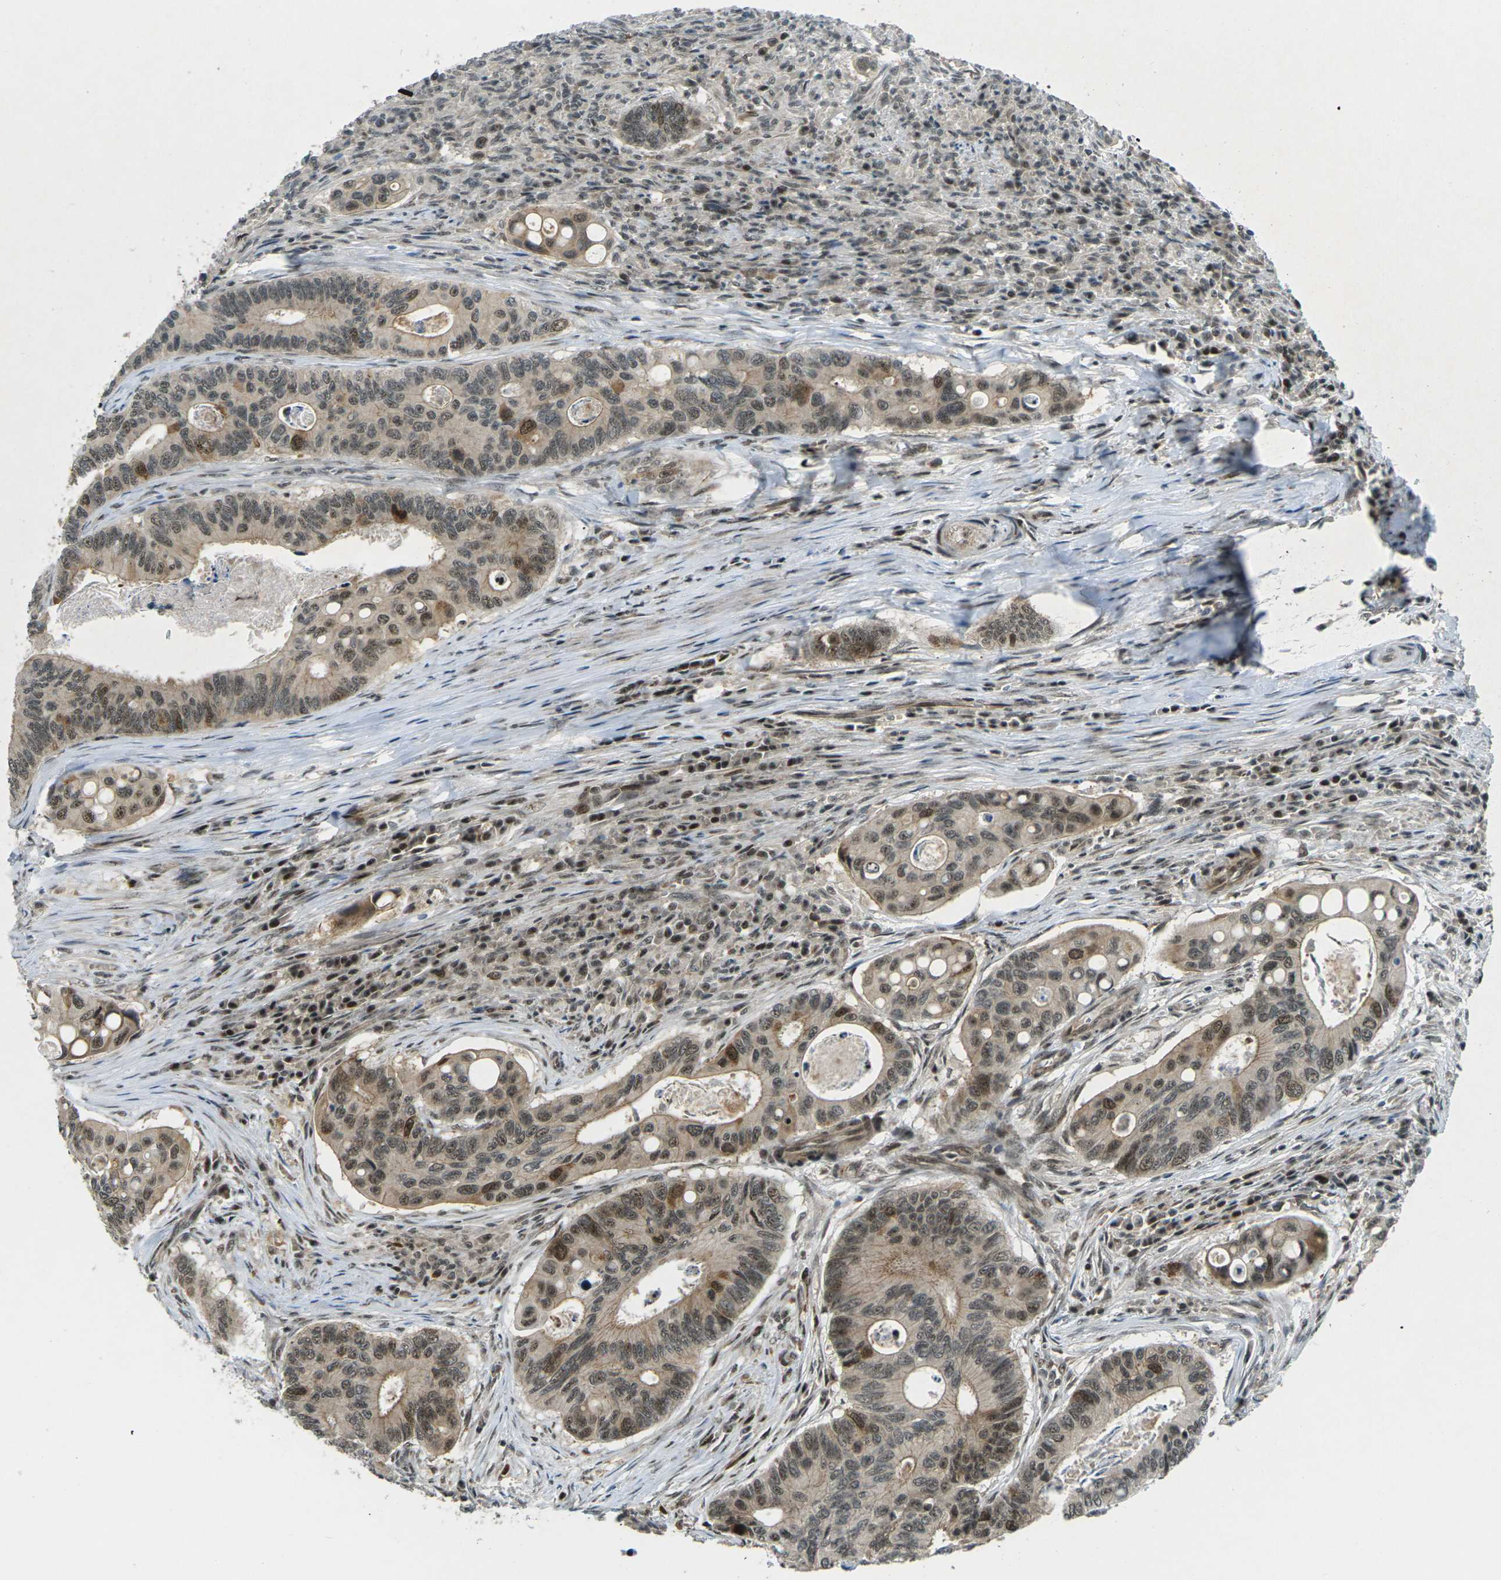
{"staining": {"intensity": "moderate", "quantity": ">75%", "location": "cytoplasmic/membranous,nuclear"}, "tissue": "colorectal cancer", "cell_type": "Tumor cells", "image_type": "cancer", "snomed": [{"axis": "morphology", "description": "Inflammation, NOS"}, {"axis": "morphology", "description": "Adenocarcinoma, NOS"}, {"axis": "topography", "description": "Colon"}], "caption": "Immunohistochemical staining of human colorectal cancer (adenocarcinoma) demonstrates medium levels of moderate cytoplasmic/membranous and nuclear protein positivity in about >75% of tumor cells.", "gene": "UBE2S", "patient": {"sex": "male", "age": 72}}